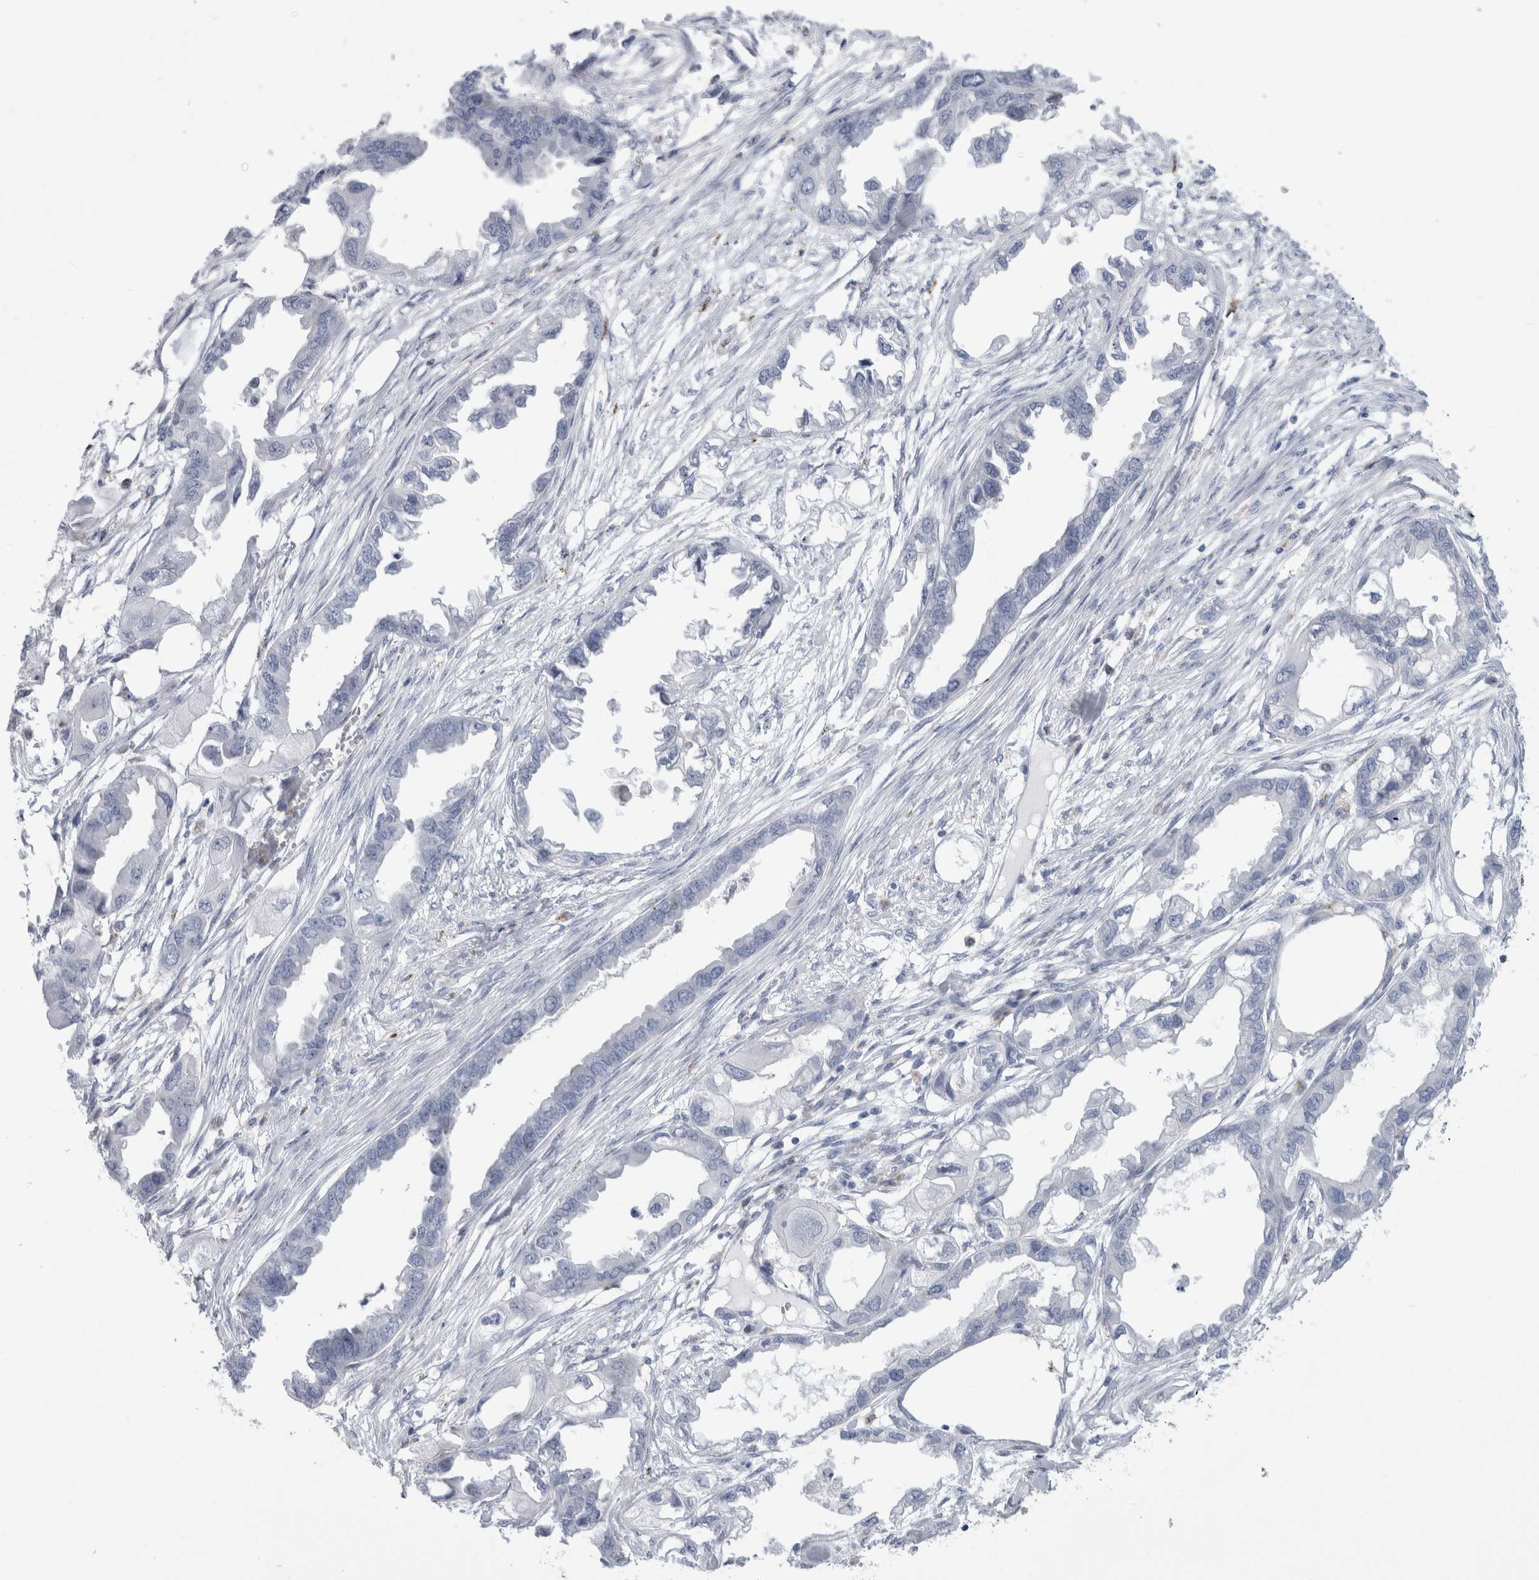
{"staining": {"intensity": "negative", "quantity": "none", "location": "none"}, "tissue": "endometrial cancer", "cell_type": "Tumor cells", "image_type": "cancer", "snomed": [{"axis": "morphology", "description": "Adenocarcinoma, NOS"}, {"axis": "morphology", "description": "Adenocarcinoma, metastatic, NOS"}, {"axis": "topography", "description": "Adipose tissue"}, {"axis": "topography", "description": "Endometrium"}], "caption": "This is a photomicrograph of immunohistochemistry staining of endometrial adenocarcinoma, which shows no positivity in tumor cells.", "gene": "GATM", "patient": {"sex": "female", "age": 67}}